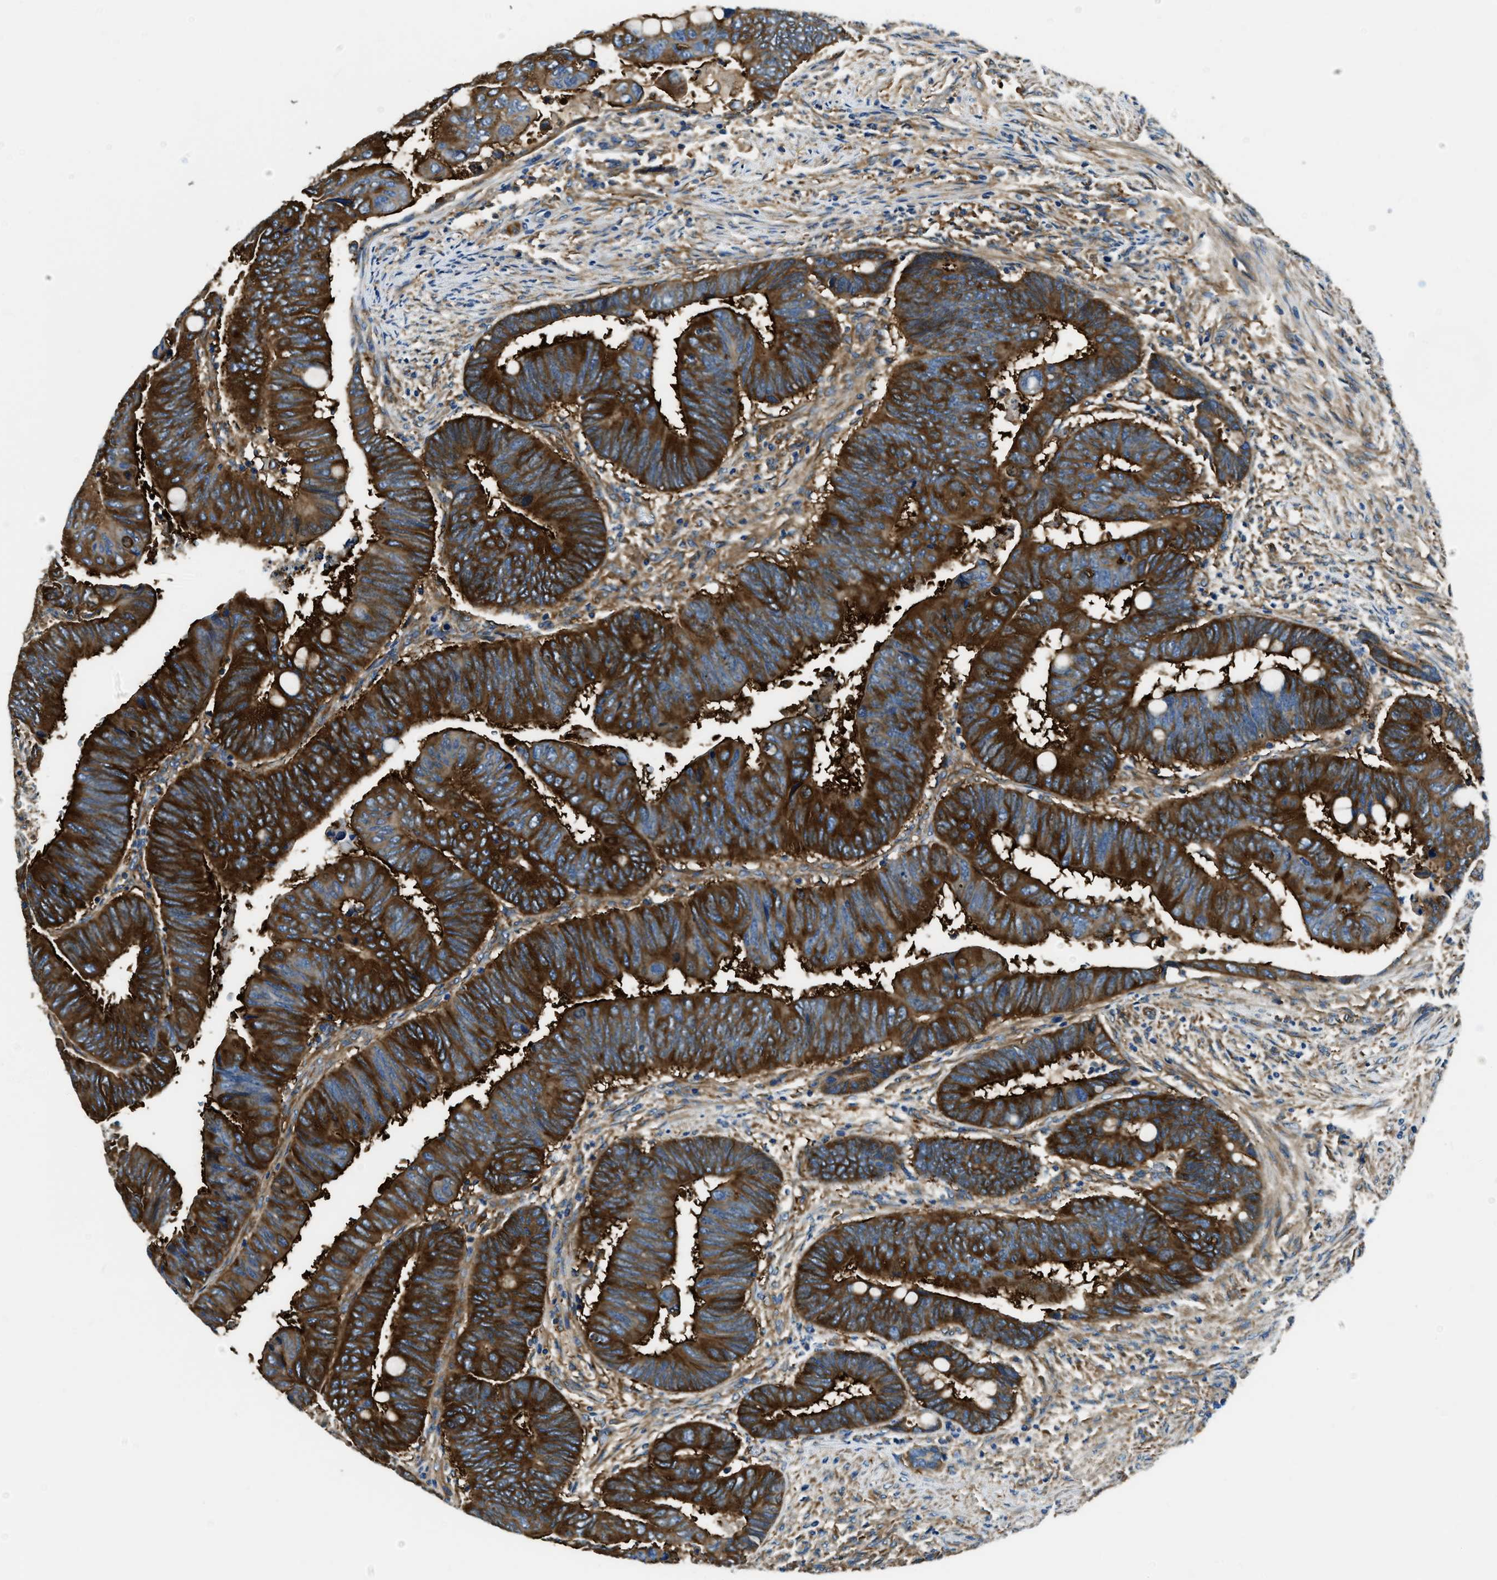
{"staining": {"intensity": "strong", "quantity": ">75%", "location": "cytoplasmic/membranous"}, "tissue": "colorectal cancer", "cell_type": "Tumor cells", "image_type": "cancer", "snomed": [{"axis": "morphology", "description": "Normal tissue, NOS"}, {"axis": "morphology", "description": "Adenocarcinoma, NOS"}, {"axis": "topography", "description": "Rectum"}, {"axis": "topography", "description": "Peripheral nerve tissue"}], "caption": "Strong cytoplasmic/membranous expression for a protein is identified in about >75% of tumor cells of colorectal adenocarcinoma using IHC.", "gene": "EEA1", "patient": {"sex": "male", "age": 92}}